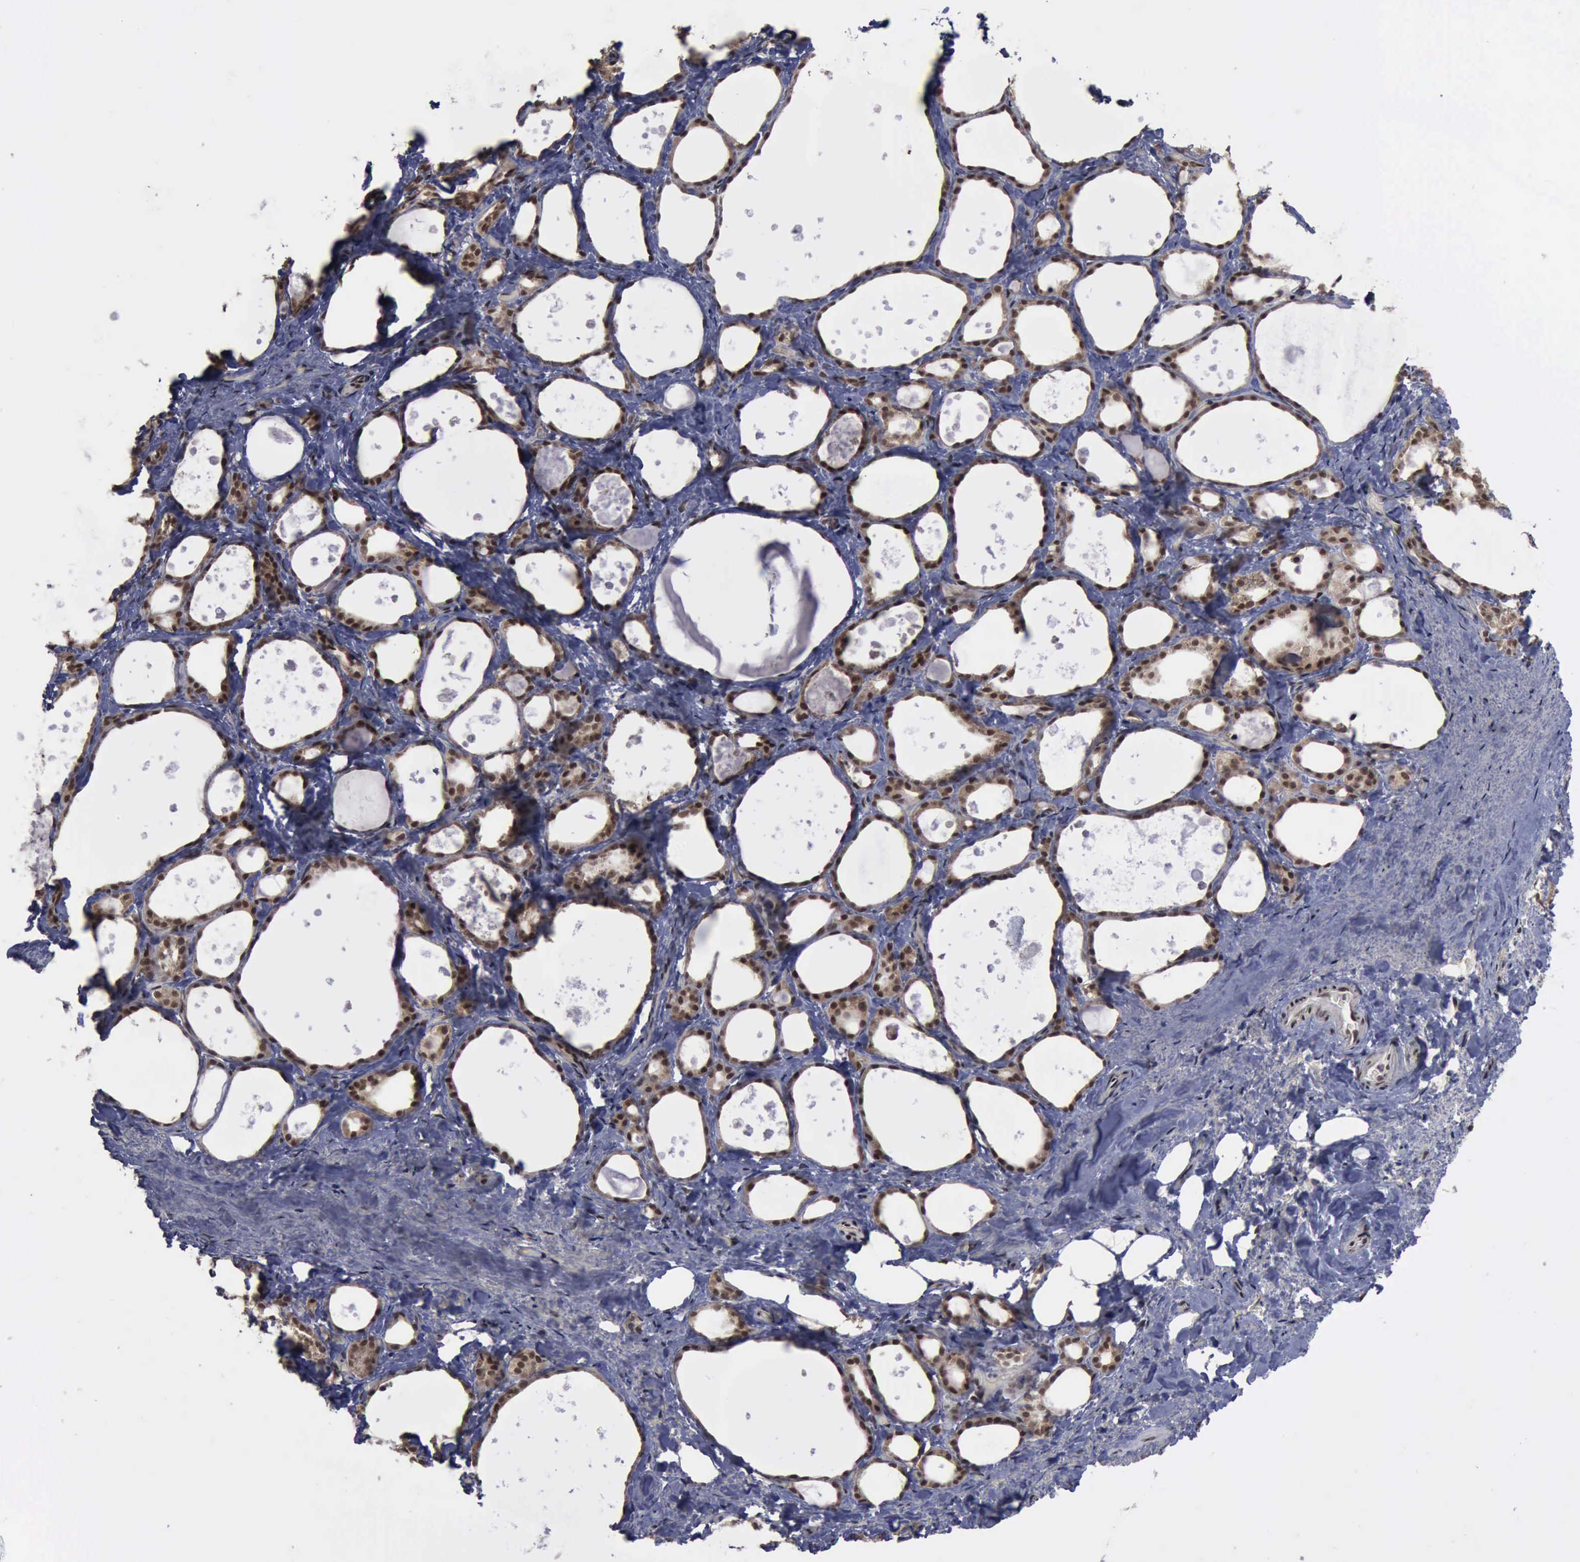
{"staining": {"intensity": "moderate", "quantity": ">75%", "location": "cytoplasmic/membranous,nuclear"}, "tissue": "thyroid gland", "cell_type": "Glandular cells", "image_type": "normal", "snomed": [{"axis": "morphology", "description": "Normal tissue, NOS"}, {"axis": "topography", "description": "Thyroid gland"}], "caption": "Immunohistochemical staining of benign thyroid gland exhibits >75% levels of moderate cytoplasmic/membranous,nuclear protein expression in approximately >75% of glandular cells.", "gene": "RTCB", "patient": {"sex": "female", "age": 75}}